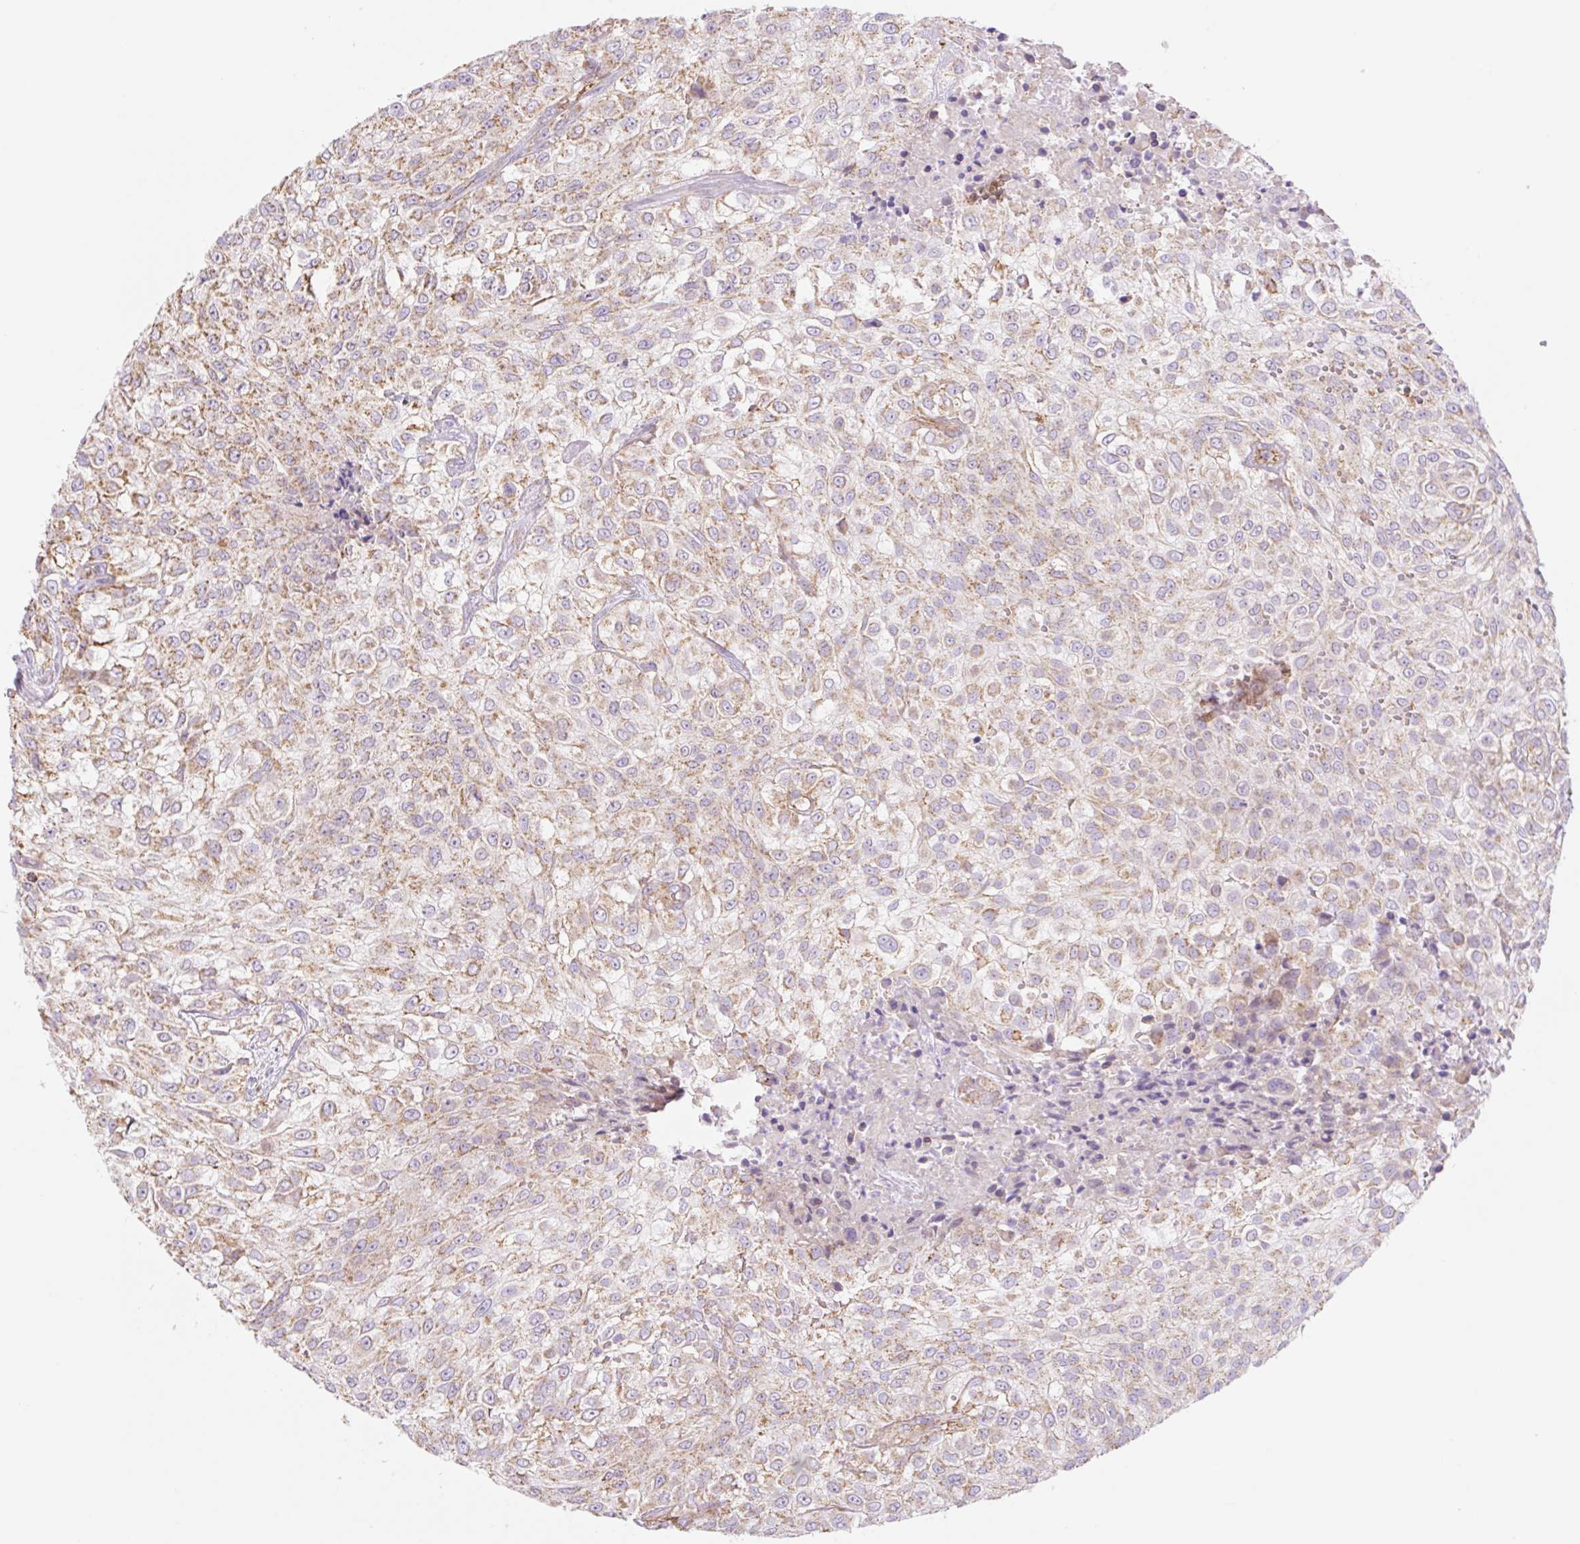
{"staining": {"intensity": "moderate", "quantity": "25%-75%", "location": "cytoplasmic/membranous"}, "tissue": "urothelial cancer", "cell_type": "Tumor cells", "image_type": "cancer", "snomed": [{"axis": "morphology", "description": "Urothelial carcinoma, High grade"}, {"axis": "topography", "description": "Urinary bladder"}], "caption": "Protein expression analysis of human urothelial cancer reveals moderate cytoplasmic/membranous expression in approximately 25%-75% of tumor cells. (Stains: DAB in brown, nuclei in blue, Microscopy: brightfield microscopy at high magnification).", "gene": "ESAM", "patient": {"sex": "male", "age": 56}}